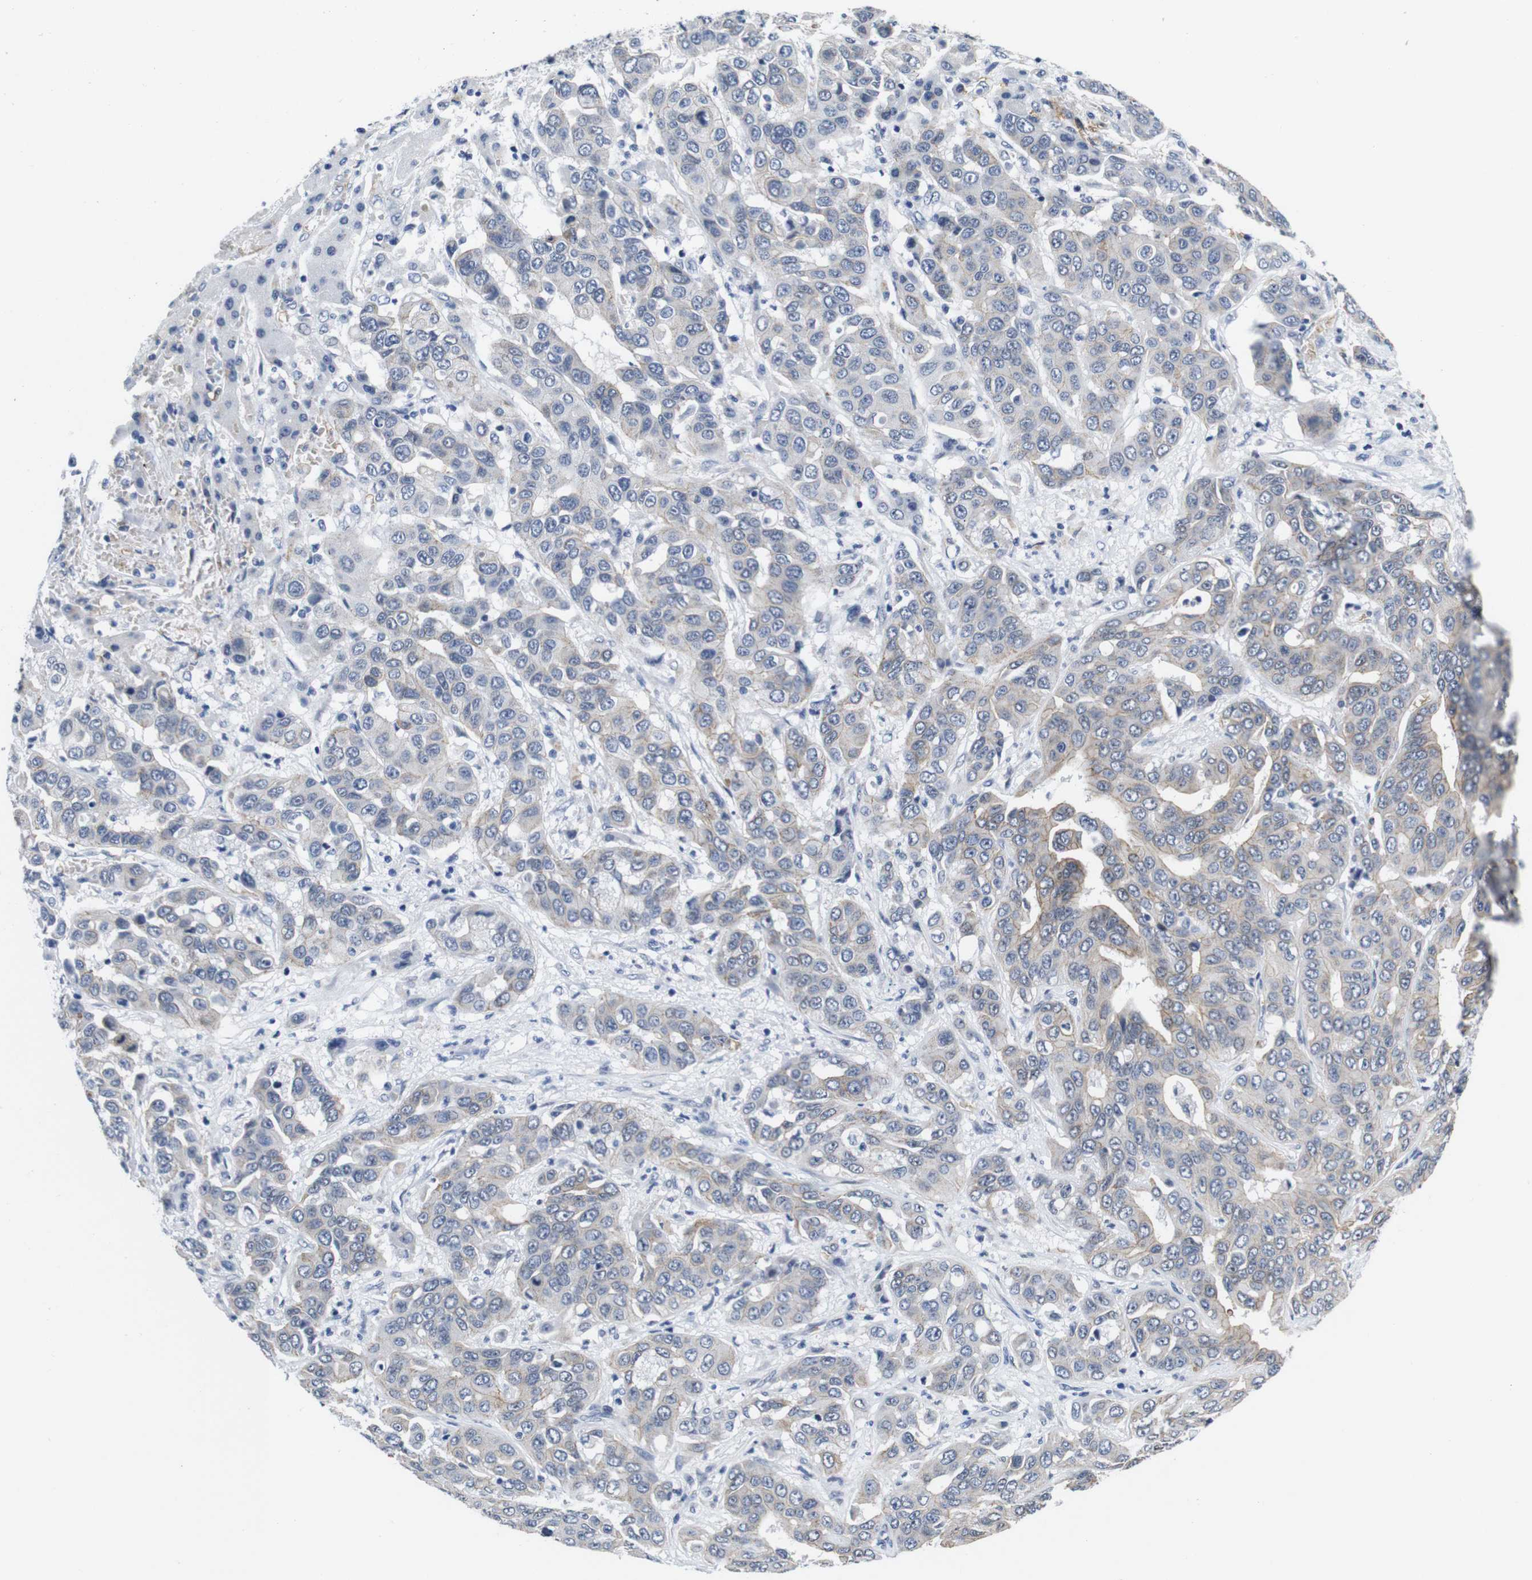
{"staining": {"intensity": "moderate", "quantity": "<25%", "location": "cytoplasmic/membranous"}, "tissue": "liver cancer", "cell_type": "Tumor cells", "image_type": "cancer", "snomed": [{"axis": "morphology", "description": "Cholangiocarcinoma"}, {"axis": "topography", "description": "Liver"}], "caption": "A brown stain highlights moderate cytoplasmic/membranous staining of a protein in human liver cancer (cholangiocarcinoma) tumor cells.", "gene": "SOCS3", "patient": {"sex": "female", "age": 52}}